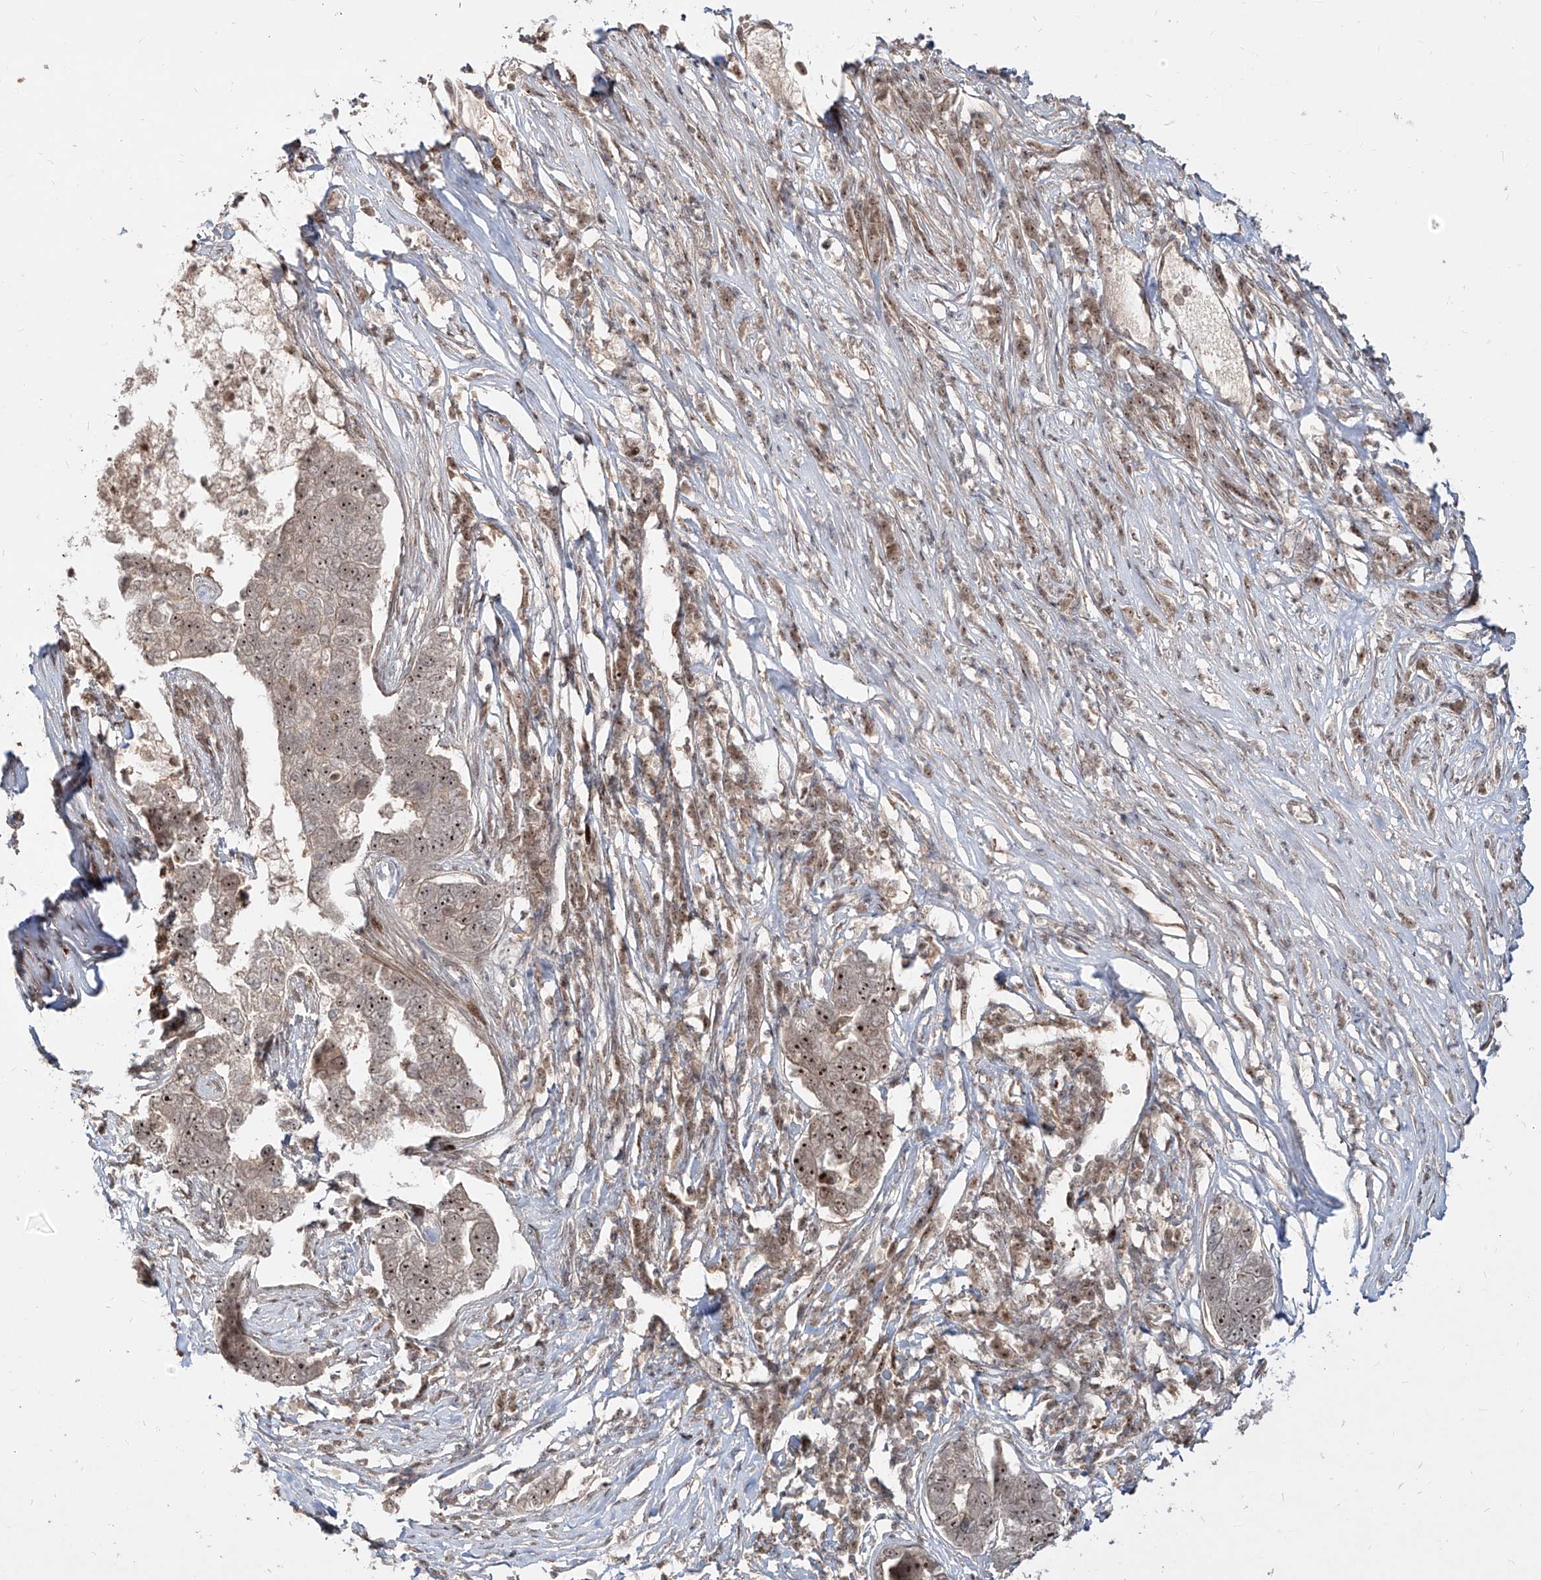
{"staining": {"intensity": "moderate", "quantity": ">75%", "location": "nuclear"}, "tissue": "pancreatic cancer", "cell_type": "Tumor cells", "image_type": "cancer", "snomed": [{"axis": "morphology", "description": "Adenocarcinoma, NOS"}, {"axis": "topography", "description": "Pancreas"}], "caption": "Protein staining by immunohistochemistry (IHC) exhibits moderate nuclear staining in approximately >75% of tumor cells in pancreatic cancer (adenocarcinoma).", "gene": "ZNF710", "patient": {"sex": "female", "age": 61}}